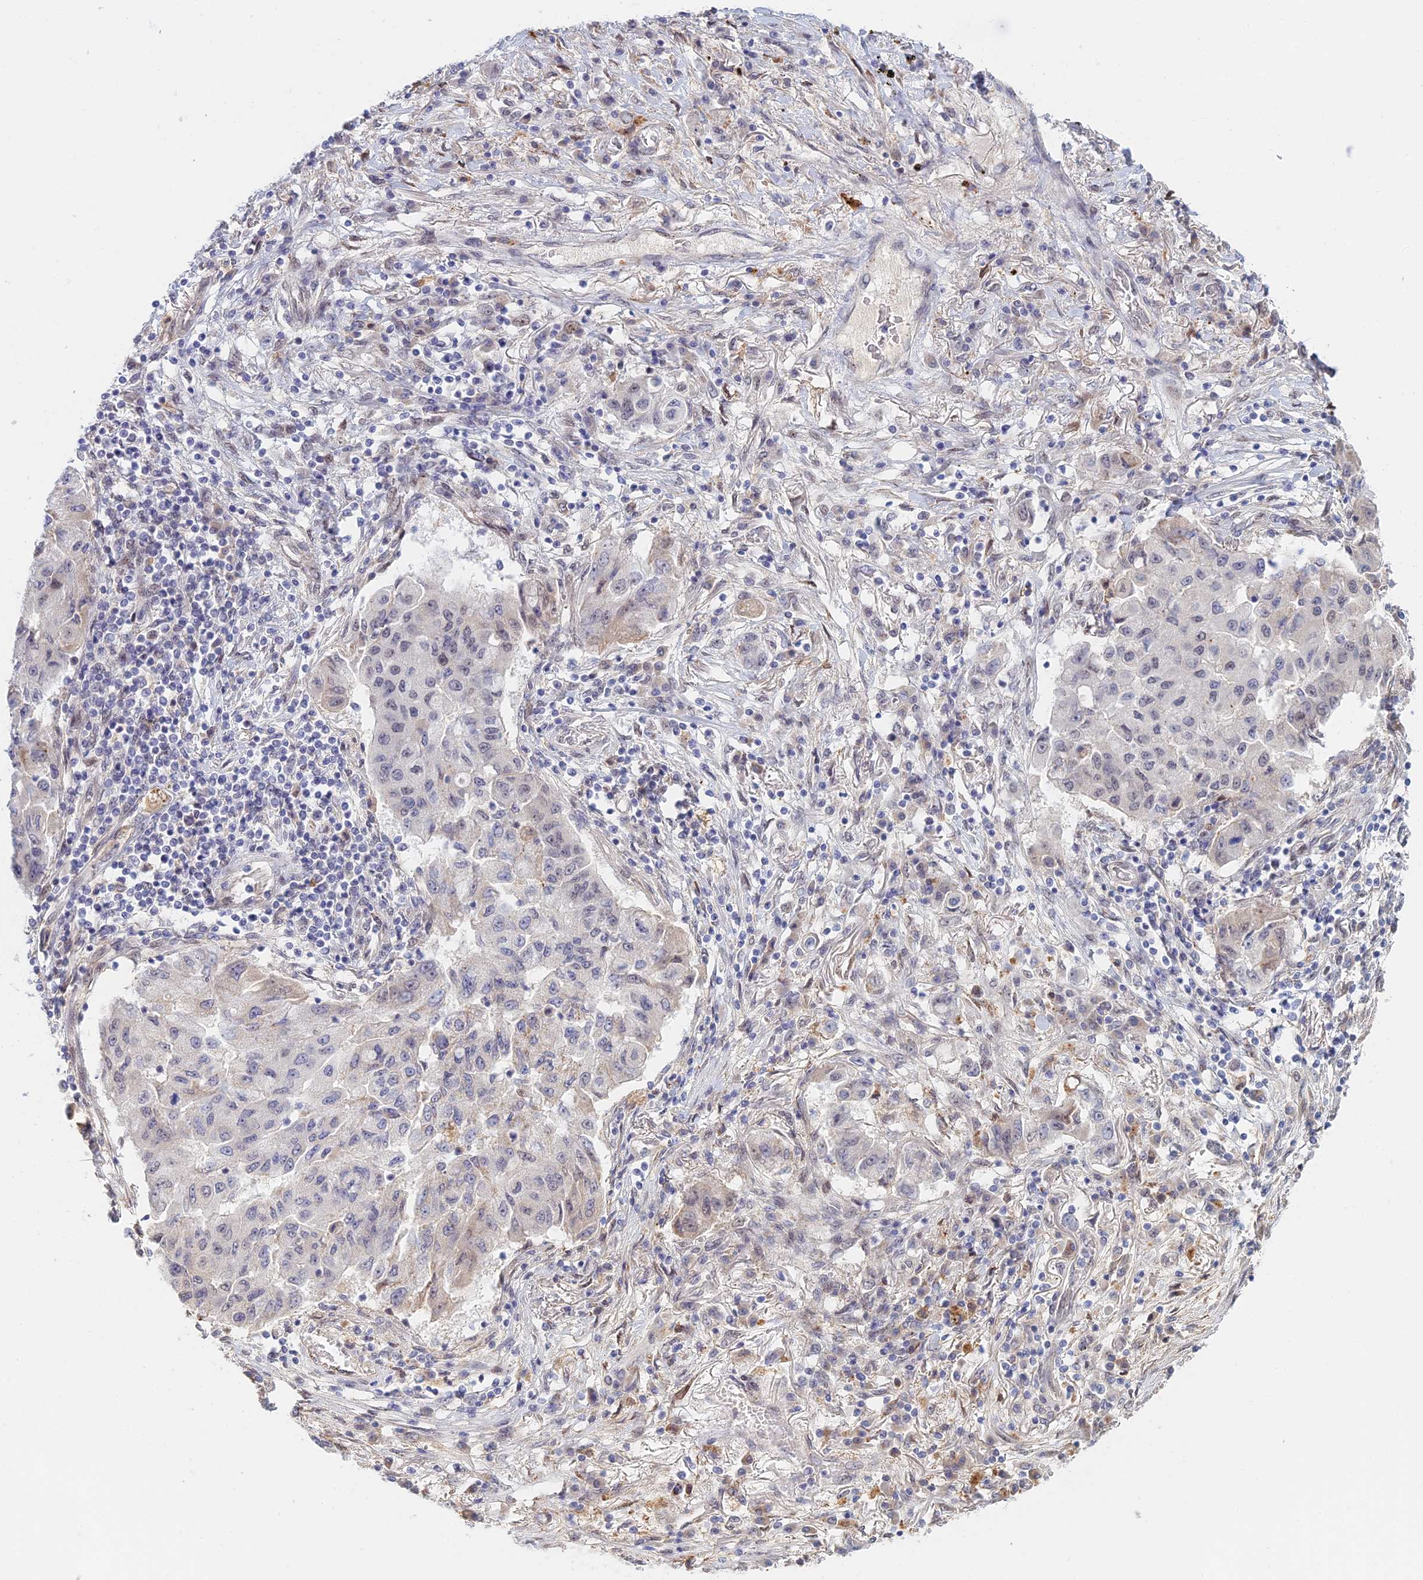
{"staining": {"intensity": "negative", "quantity": "none", "location": "none"}, "tissue": "lung cancer", "cell_type": "Tumor cells", "image_type": "cancer", "snomed": [{"axis": "morphology", "description": "Squamous cell carcinoma, NOS"}, {"axis": "topography", "description": "Lung"}], "caption": "High power microscopy micrograph of an immunohistochemistry (IHC) image of squamous cell carcinoma (lung), revealing no significant positivity in tumor cells.", "gene": "ZUP1", "patient": {"sex": "male", "age": 74}}